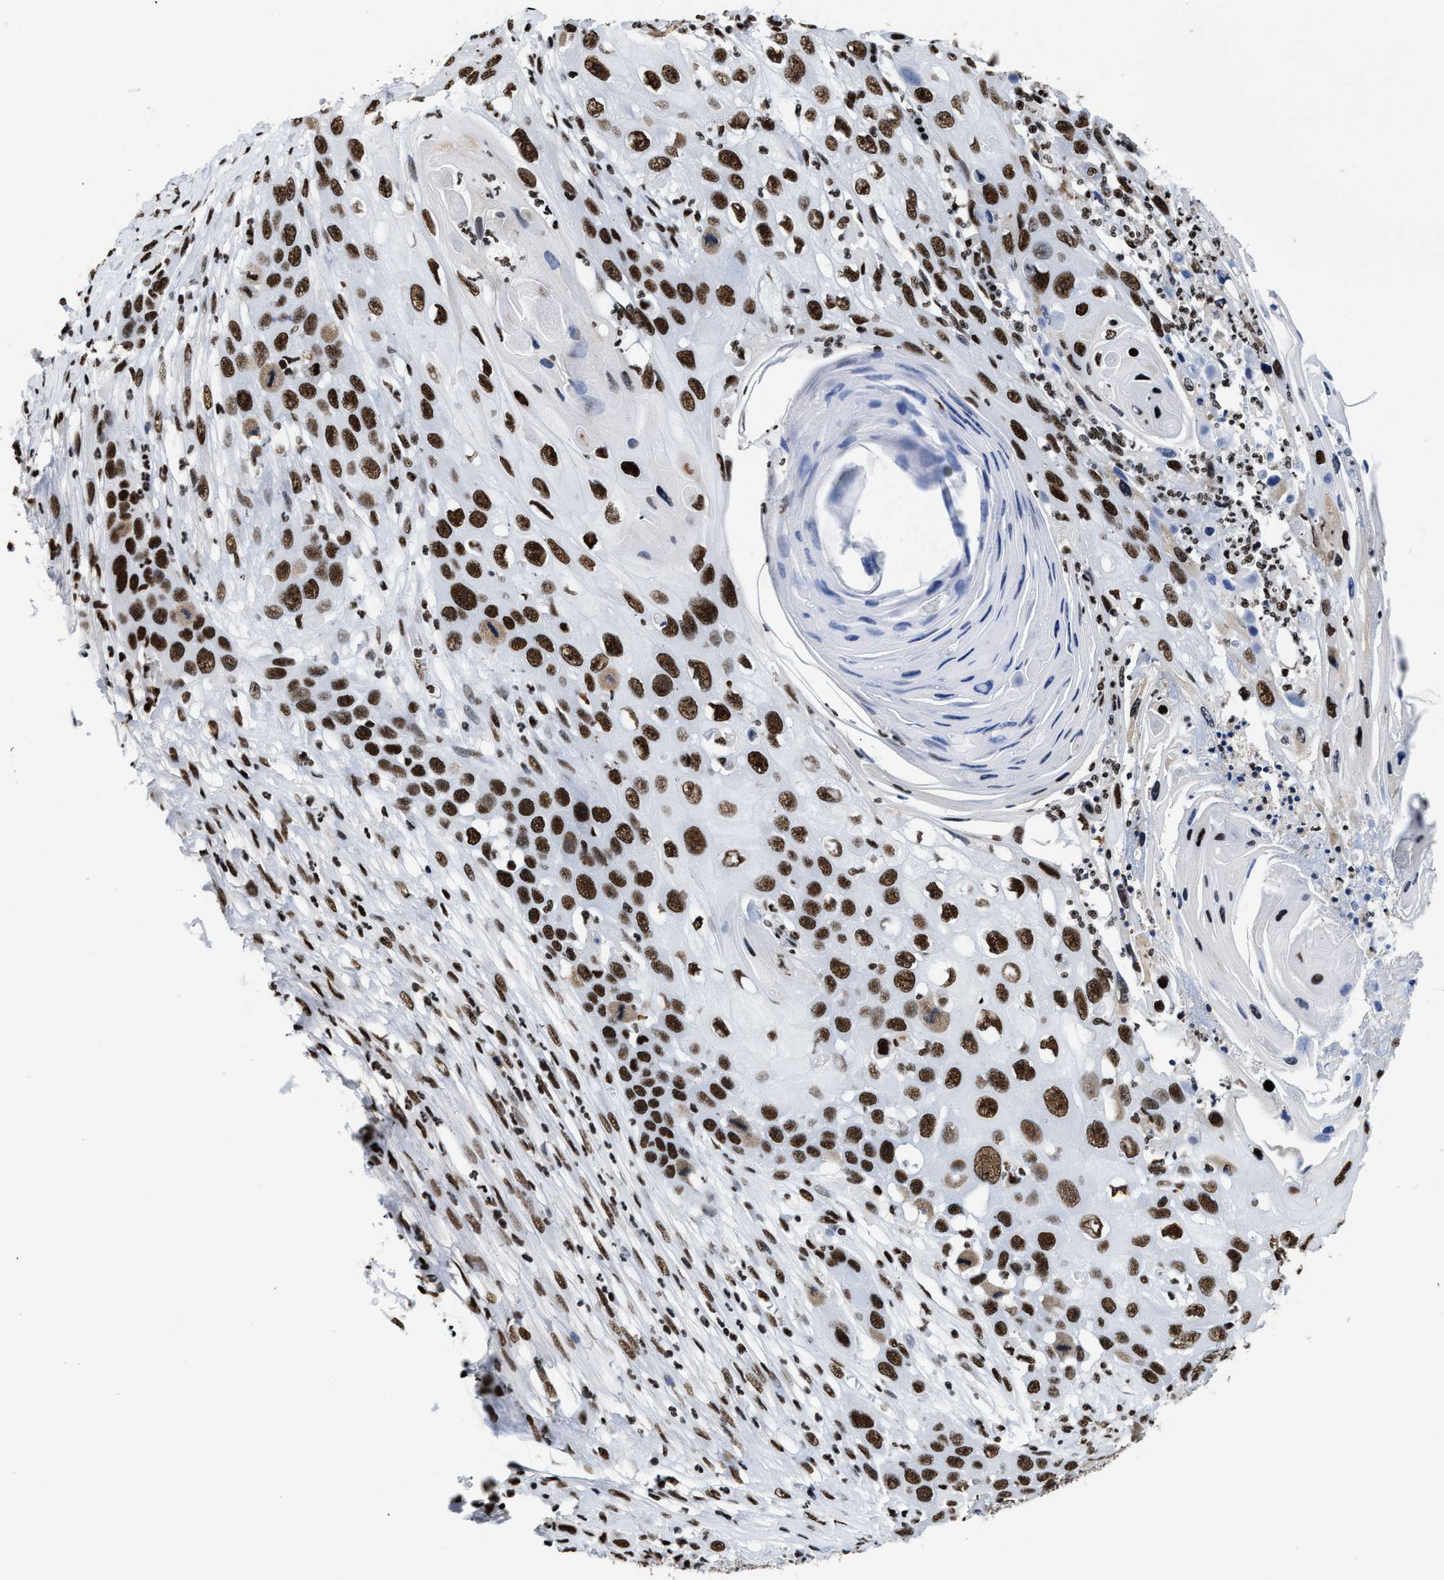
{"staining": {"intensity": "strong", "quantity": ">75%", "location": "nuclear"}, "tissue": "skin cancer", "cell_type": "Tumor cells", "image_type": "cancer", "snomed": [{"axis": "morphology", "description": "Squamous cell carcinoma, NOS"}, {"axis": "topography", "description": "Skin"}], "caption": "High-power microscopy captured an immunohistochemistry (IHC) image of skin cancer, revealing strong nuclear positivity in approximately >75% of tumor cells. The staining was performed using DAB, with brown indicating positive protein expression. Nuclei are stained blue with hematoxylin.", "gene": "SMARCC2", "patient": {"sex": "male", "age": 55}}